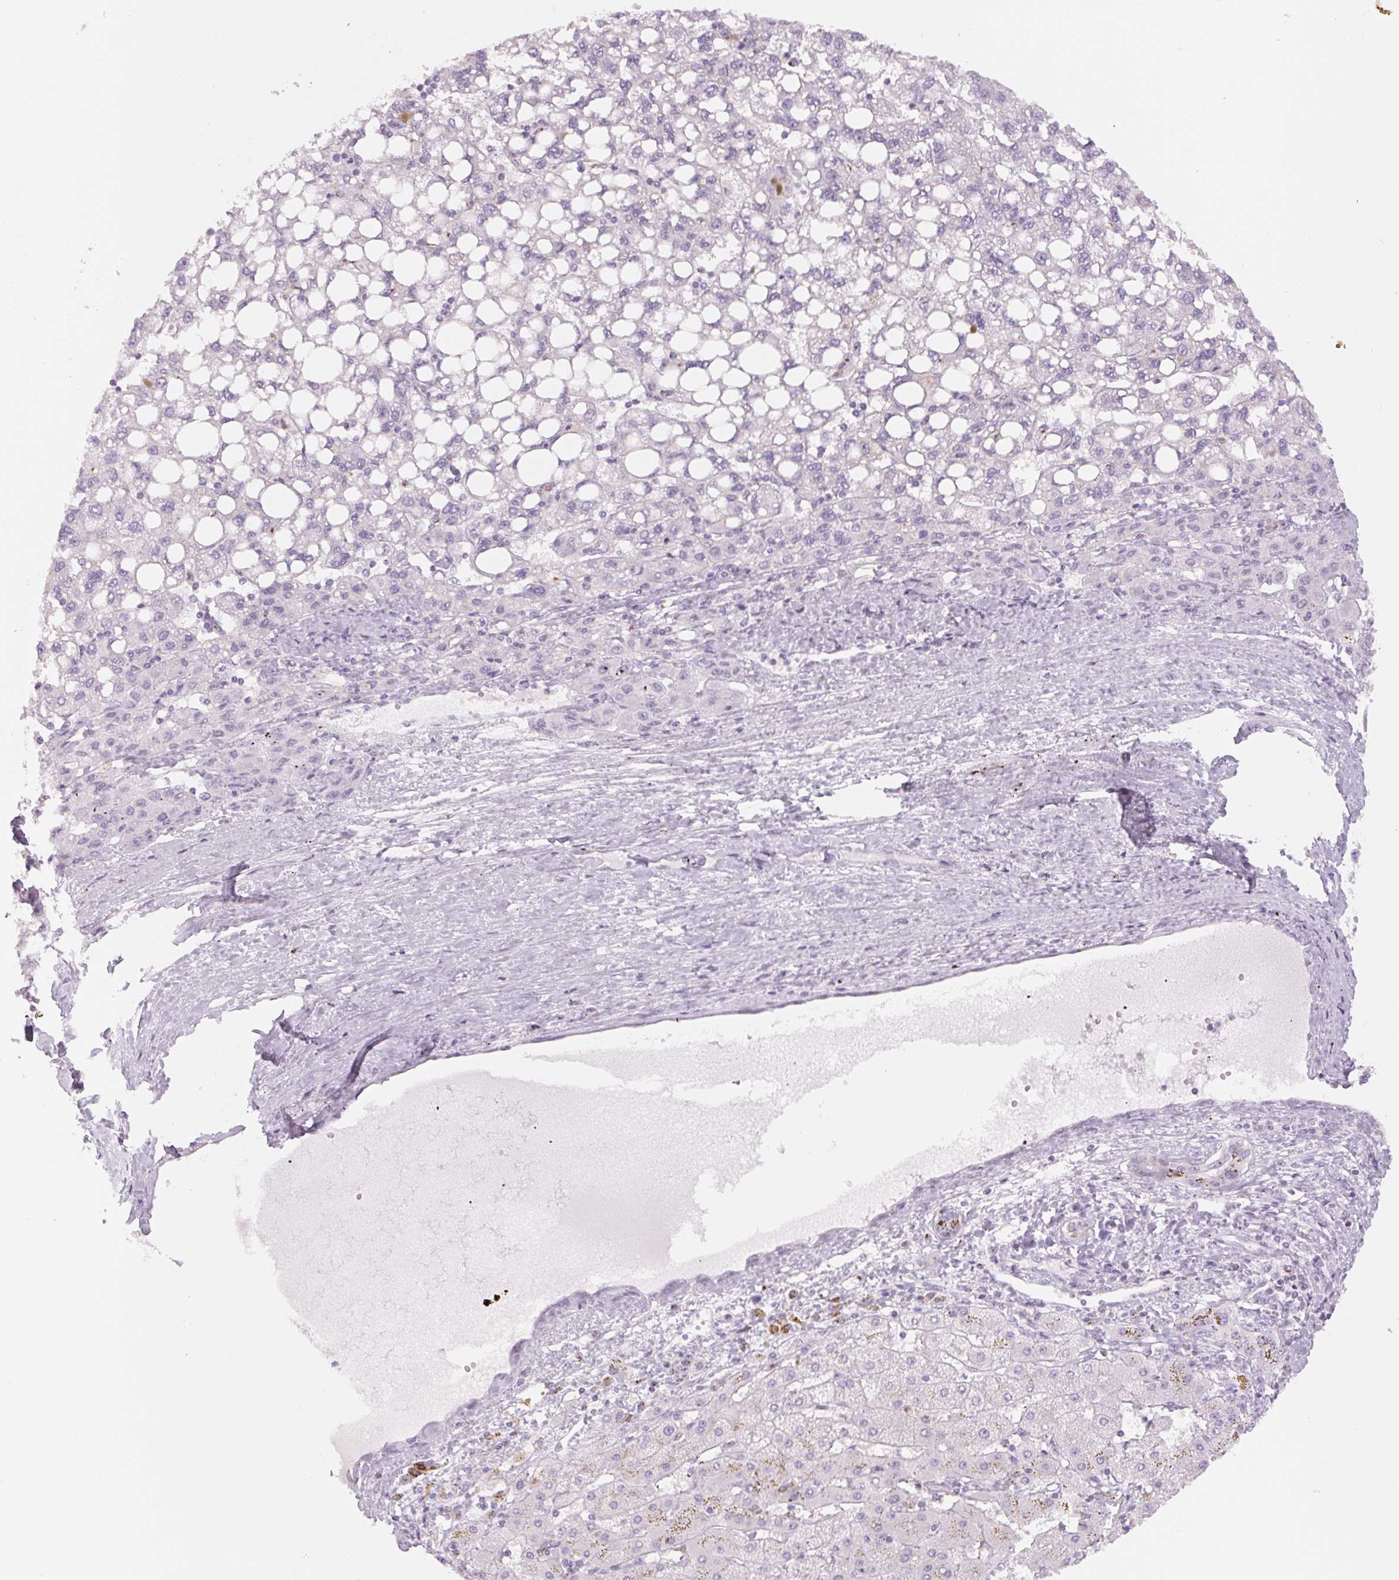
{"staining": {"intensity": "negative", "quantity": "none", "location": "none"}, "tissue": "liver cancer", "cell_type": "Tumor cells", "image_type": "cancer", "snomed": [{"axis": "morphology", "description": "Carcinoma, Hepatocellular, NOS"}, {"axis": "topography", "description": "Liver"}], "caption": "Immunohistochemistry micrograph of neoplastic tissue: liver cancer (hepatocellular carcinoma) stained with DAB shows no significant protein positivity in tumor cells.", "gene": "GALNT7", "patient": {"sex": "female", "age": 82}}